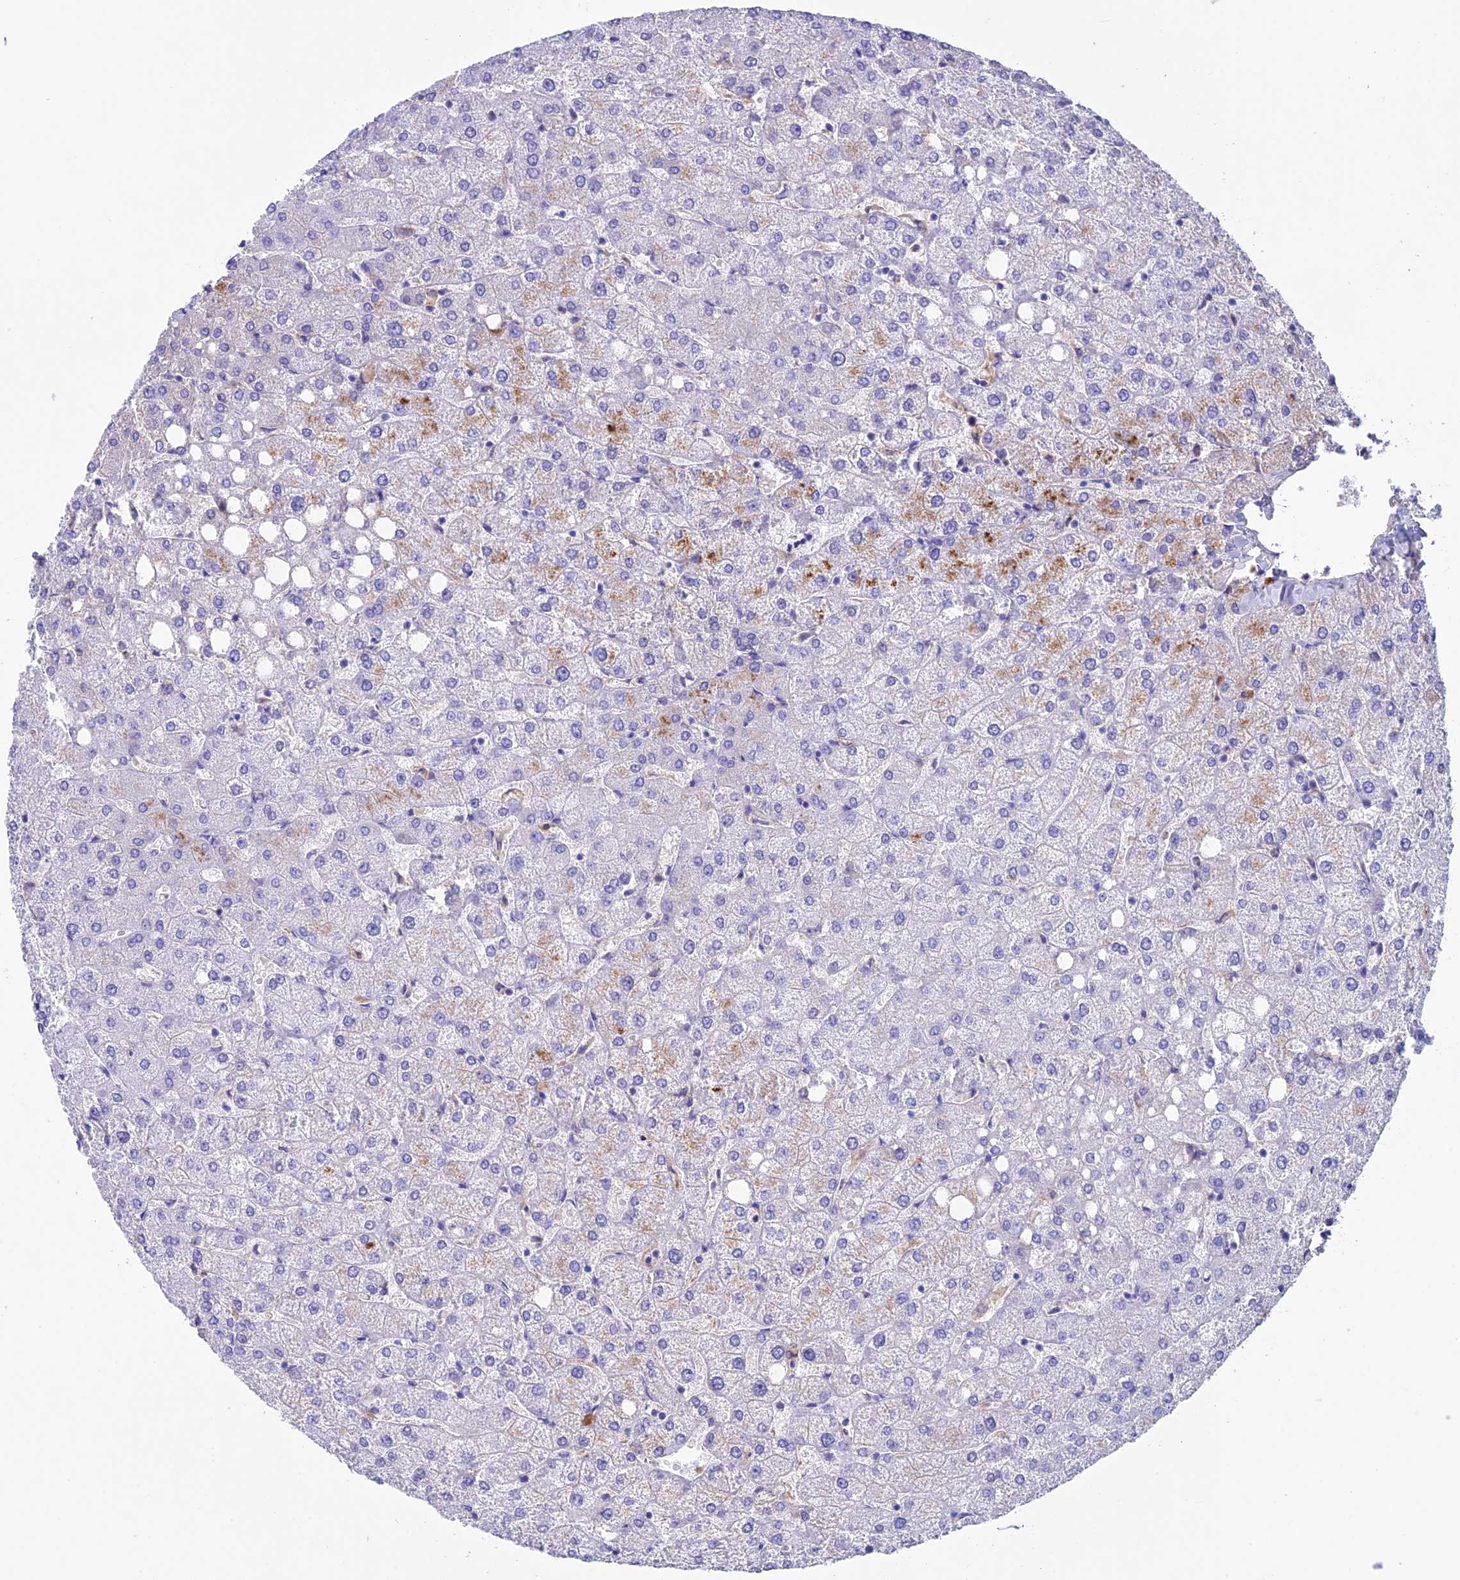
{"staining": {"intensity": "negative", "quantity": "none", "location": "none"}, "tissue": "liver", "cell_type": "Cholangiocytes", "image_type": "normal", "snomed": [{"axis": "morphology", "description": "Normal tissue, NOS"}, {"axis": "topography", "description": "Liver"}], "caption": "Micrograph shows no significant protein positivity in cholangiocytes of benign liver.", "gene": "IGSF6", "patient": {"sex": "female", "age": 54}}